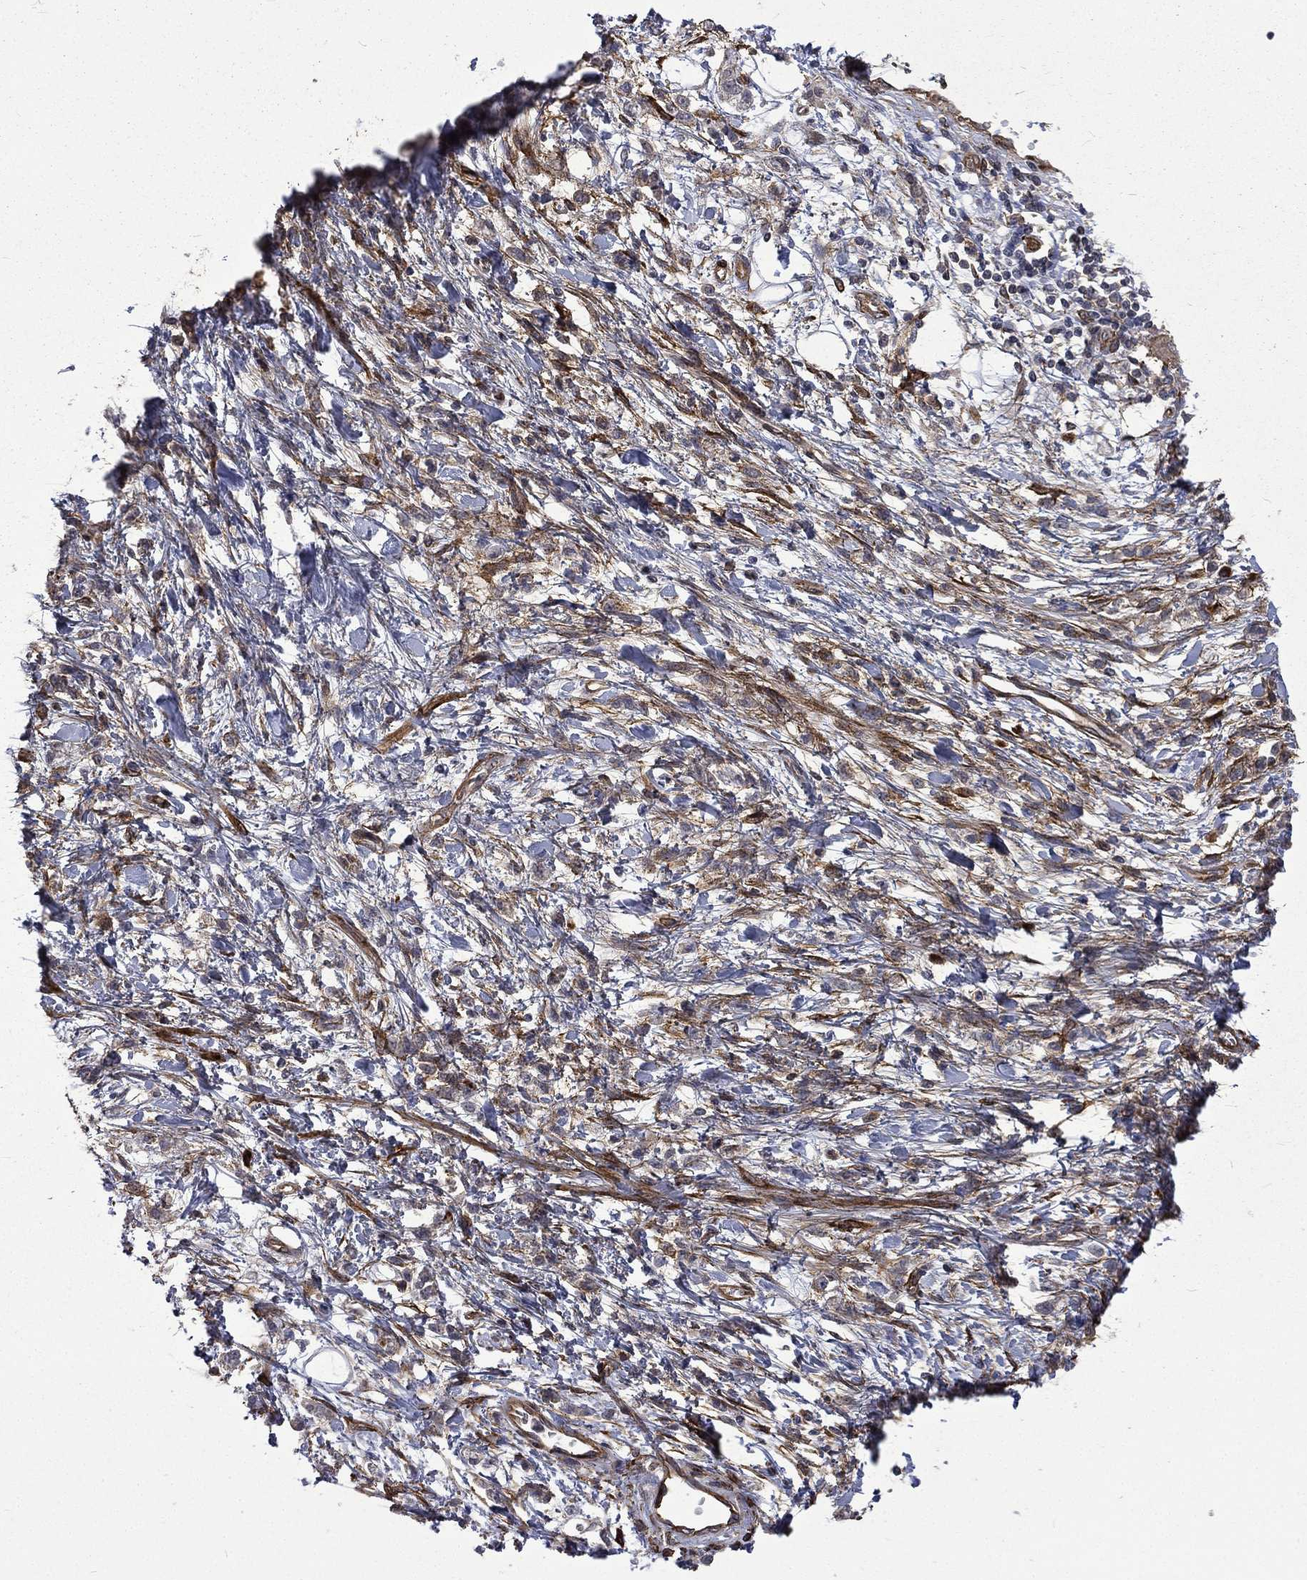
{"staining": {"intensity": "negative", "quantity": "none", "location": "none"}, "tissue": "stomach cancer", "cell_type": "Tumor cells", "image_type": "cancer", "snomed": [{"axis": "morphology", "description": "Adenocarcinoma, NOS"}, {"axis": "topography", "description": "Stomach"}], "caption": "Immunohistochemistry image of neoplastic tissue: stomach adenocarcinoma stained with DAB (3,3'-diaminobenzidine) shows no significant protein staining in tumor cells.", "gene": "PPFIBP1", "patient": {"sex": "female", "age": 60}}